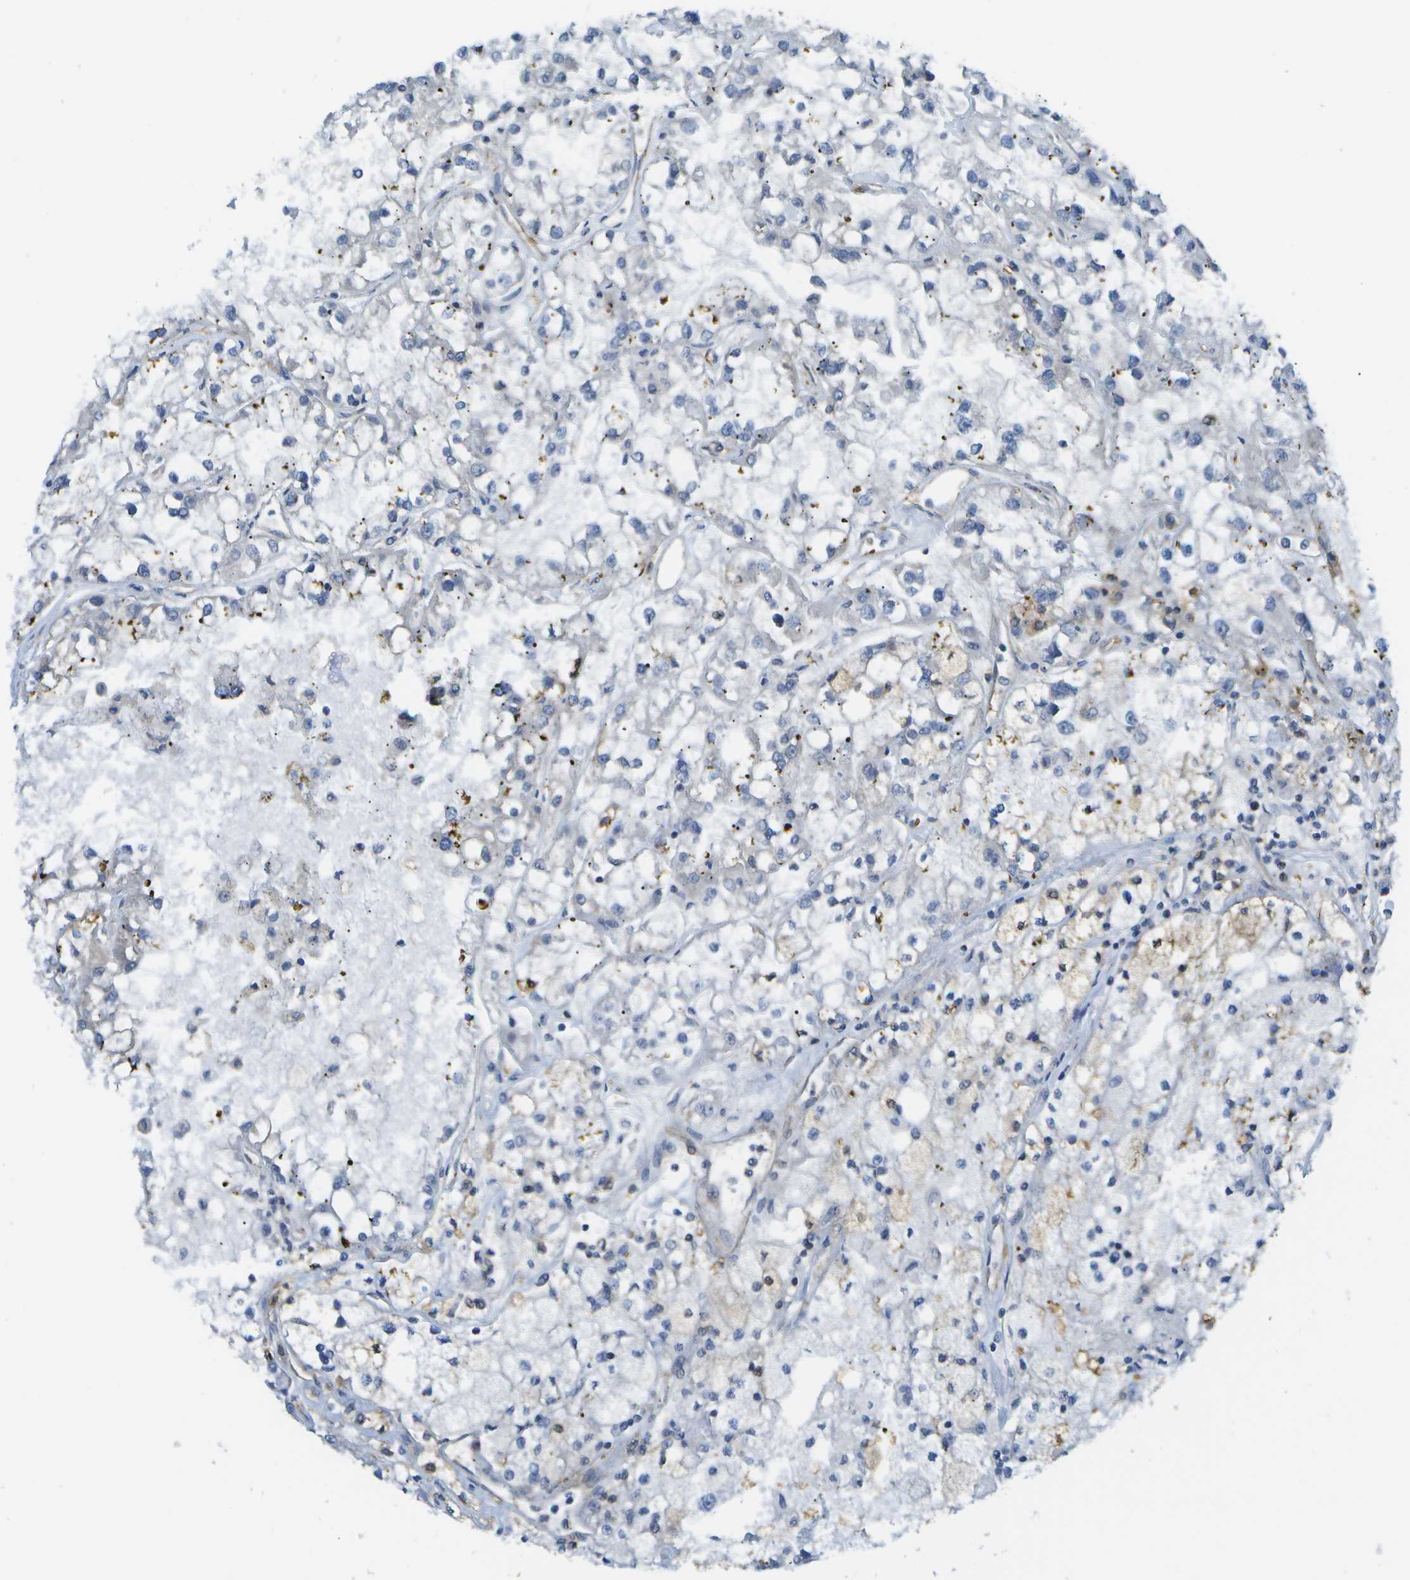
{"staining": {"intensity": "negative", "quantity": "none", "location": "none"}, "tissue": "renal cancer", "cell_type": "Tumor cells", "image_type": "cancer", "snomed": [{"axis": "morphology", "description": "Adenocarcinoma, NOS"}, {"axis": "topography", "description": "Kidney"}], "caption": "An IHC histopathology image of renal cancer is shown. There is no staining in tumor cells of renal cancer.", "gene": "KIAA0040", "patient": {"sex": "female", "age": 52}}